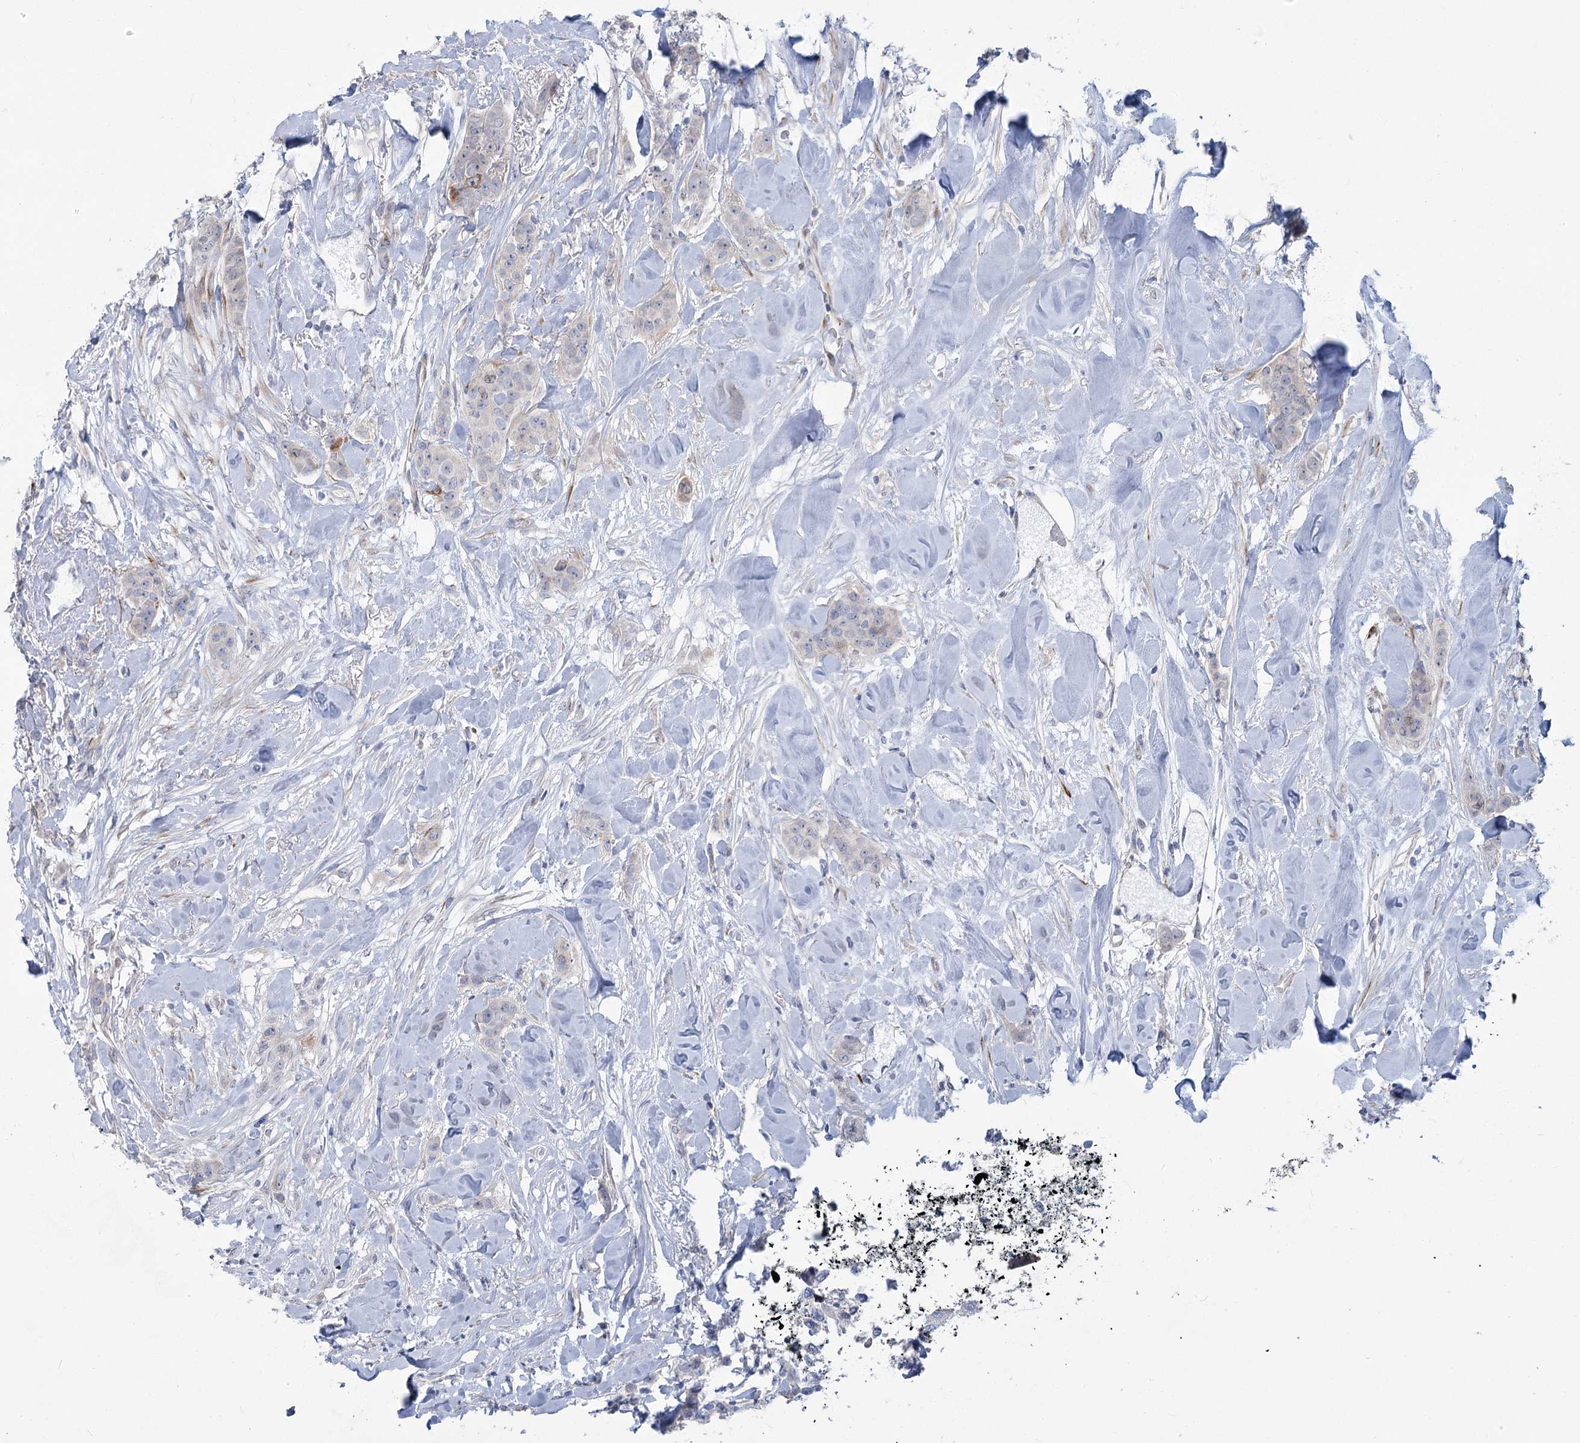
{"staining": {"intensity": "negative", "quantity": "none", "location": "none"}, "tissue": "breast cancer", "cell_type": "Tumor cells", "image_type": "cancer", "snomed": [{"axis": "morphology", "description": "Duct carcinoma"}, {"axis": "topography", "description": "Breast"}], "caption": "Tumor cells show no significant expression in breast infiltrating ductal carcinoma.", "gene": "ABITRAM", "patient": {"sex": "female", "age": 40}}